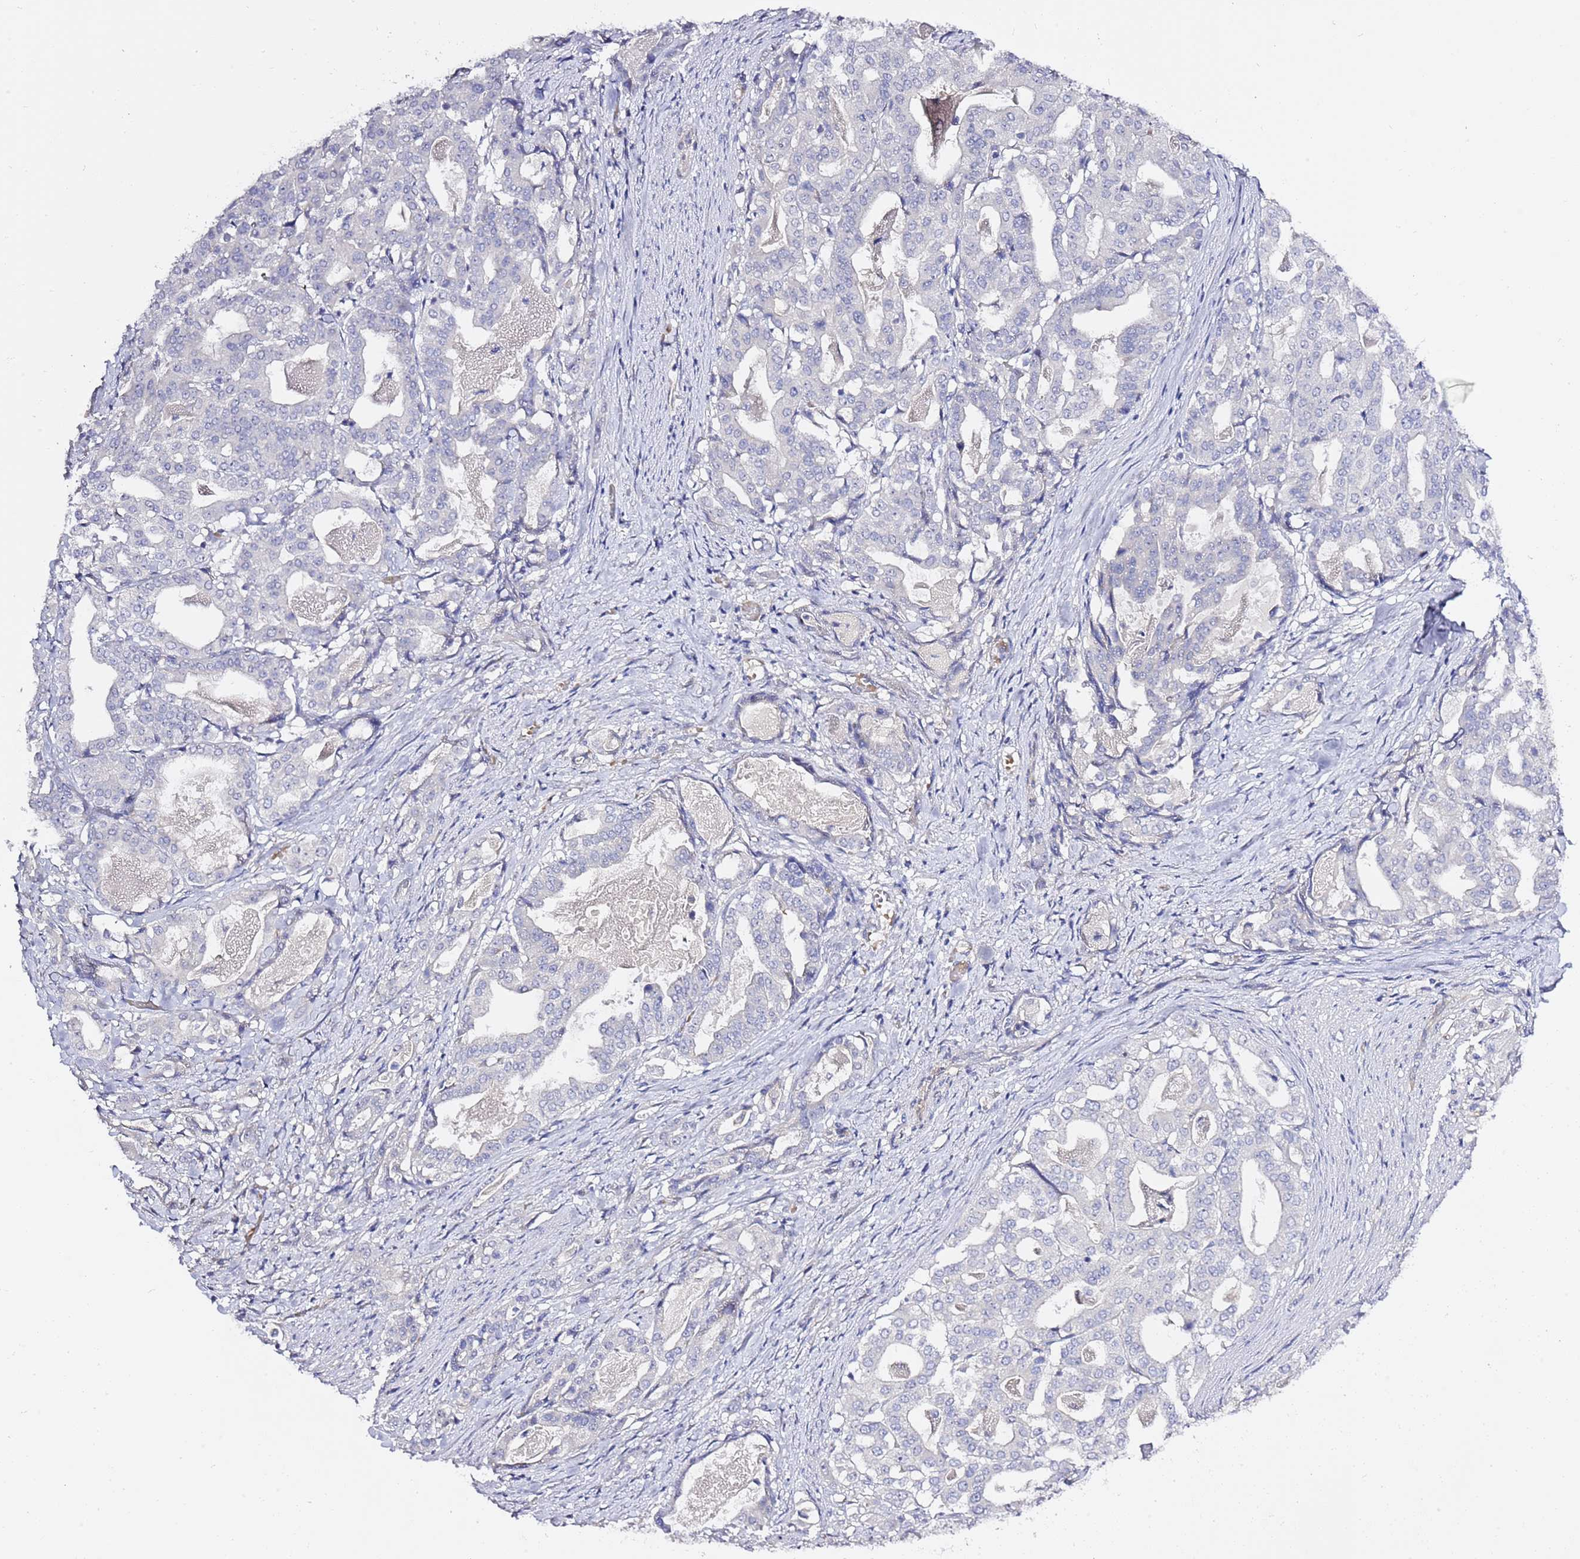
{"staining": {"intensity": "negative", "quantity": "none", "location": "none"}, "tissue": "stomach cancer", "cell_type": "Tumor cells", "image_type": "cancer", "snomed": [{"axis": "morphology", "description": "Adenocarcinoma, NOS"}, {"axis": "topography", "description": "Stomach"}], "caption": "This is a image of immunohistochemistry (IHC) staining of adenocarcinoma (stomach), which shows no expression in tumor cells.", "gene": "RFK", "patient": {"sex": "male", "age": 48}}